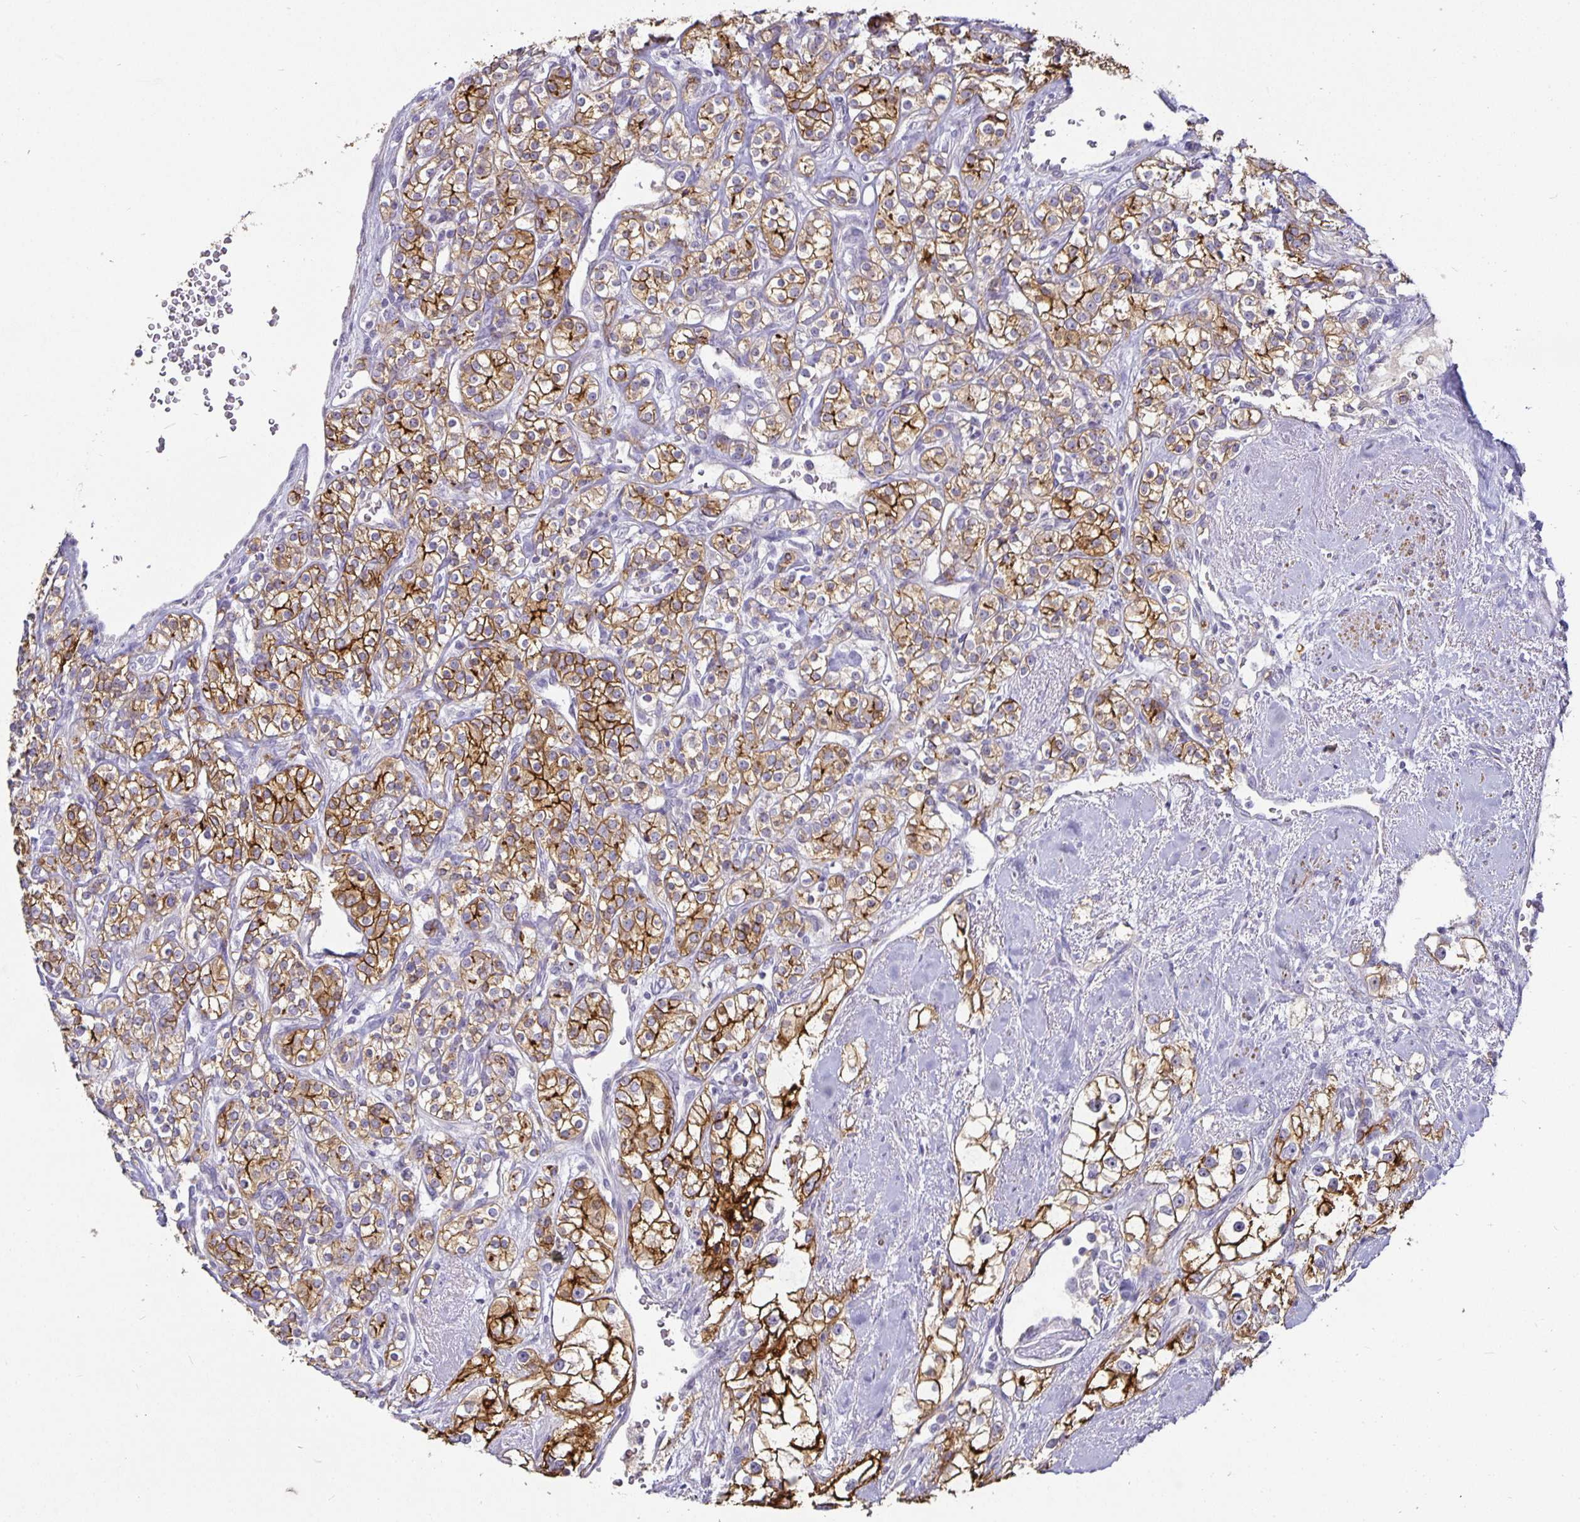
{"staining": {"intensity": "moderate", "quantity": ">75%", "location": "cytoplasmic/membranous"}, "tissue": "renal cancer", "cell_type": "Tumor cells", "image_type": "cancer", "snomed": [{"axis": "morphology", "description": "Adenocarcinoma, NOS"}, {"axis": "topography", "description": "Kidney"}], "caption": "Human renal cancer (adenocarcinoma) stained with a protein marker exhibits moderate staining in tumor cells.", "gene": "CA12", "patient": {"sex": "male", "age": 77}}